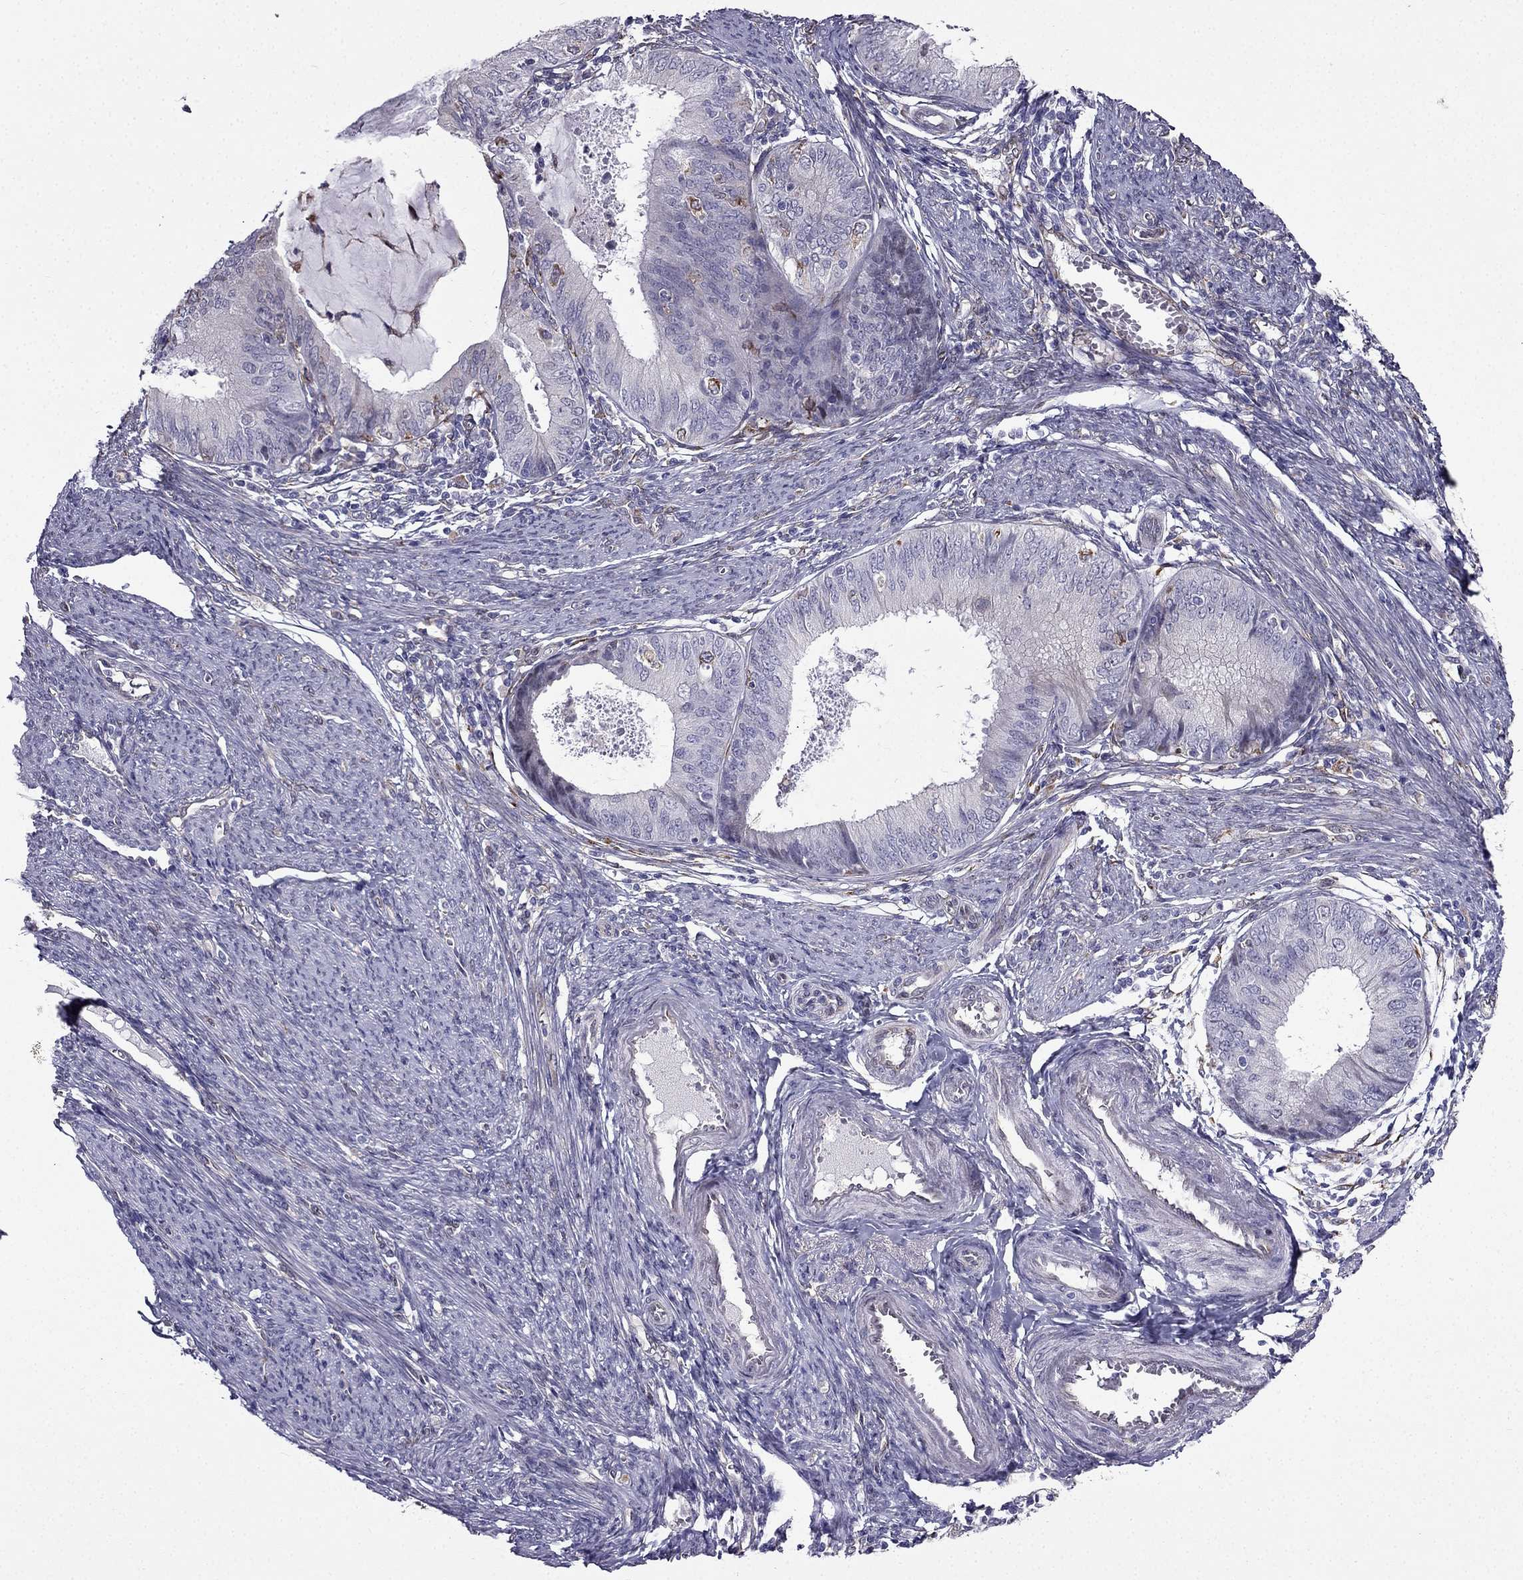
{"staining": {"intensity": "negative", "quantity": "none", "location": "none"}, "tissue": "endometrial cancer", "cell_type": "Tumor cells", "image_type": "cancer", "snomed": [{"axis": "morphology", "description": "Adenocarcinoma, NOS"}, {"axis": "topography", "description": "Endometrium"}], "caption": "This is an immunohistochemistry (IHC) histopathology image of human endometrial cancer. There is no expression in tumor cells.", "gene": "IKBIP", "patient": {"sex": "female", "age": 57}}